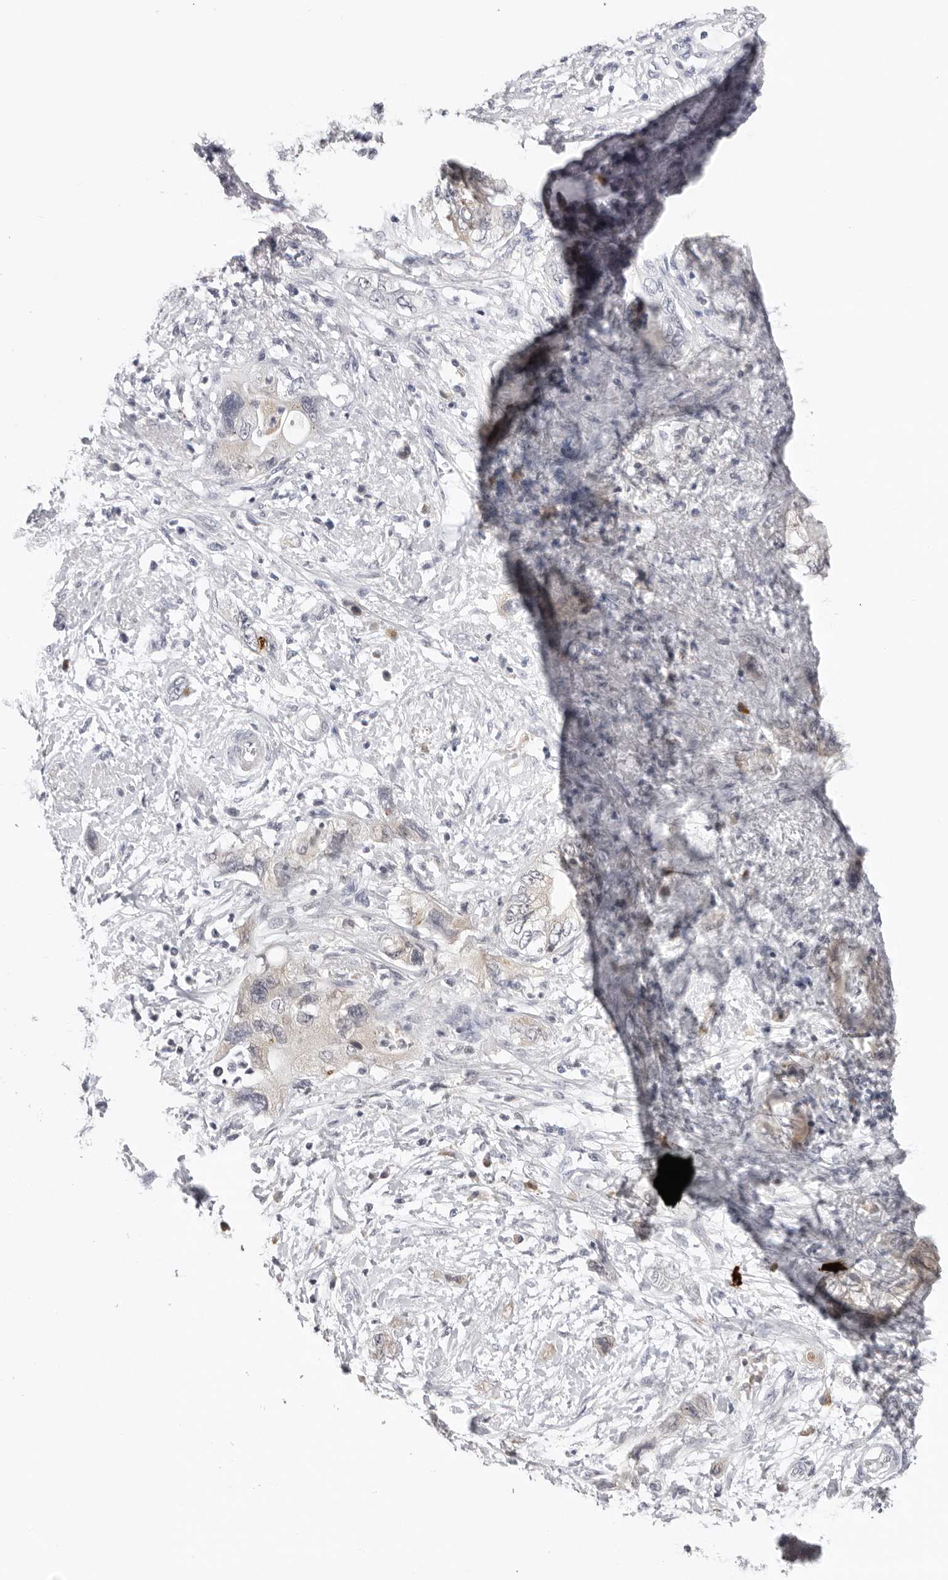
{"staining": {"intensity": "negative", "quantity": "none", "location": "none"}, "tissue": "pancreatic cancer", "cell_type": "Tumor cells", "image_type": "cancer", "snomed": [{"axis": "morphology", "description": "Adenocarcinoma, NOS"}, {"axis": "topography", "description": "Pancreas"}], "caption": "A histopathology image of adenocarcinoma (pancreatic) stained for a protein demonstrates no brown staining in tumor cells.", "gene": "ZNF502", "patient": {"sex": "female", "age": 73}}